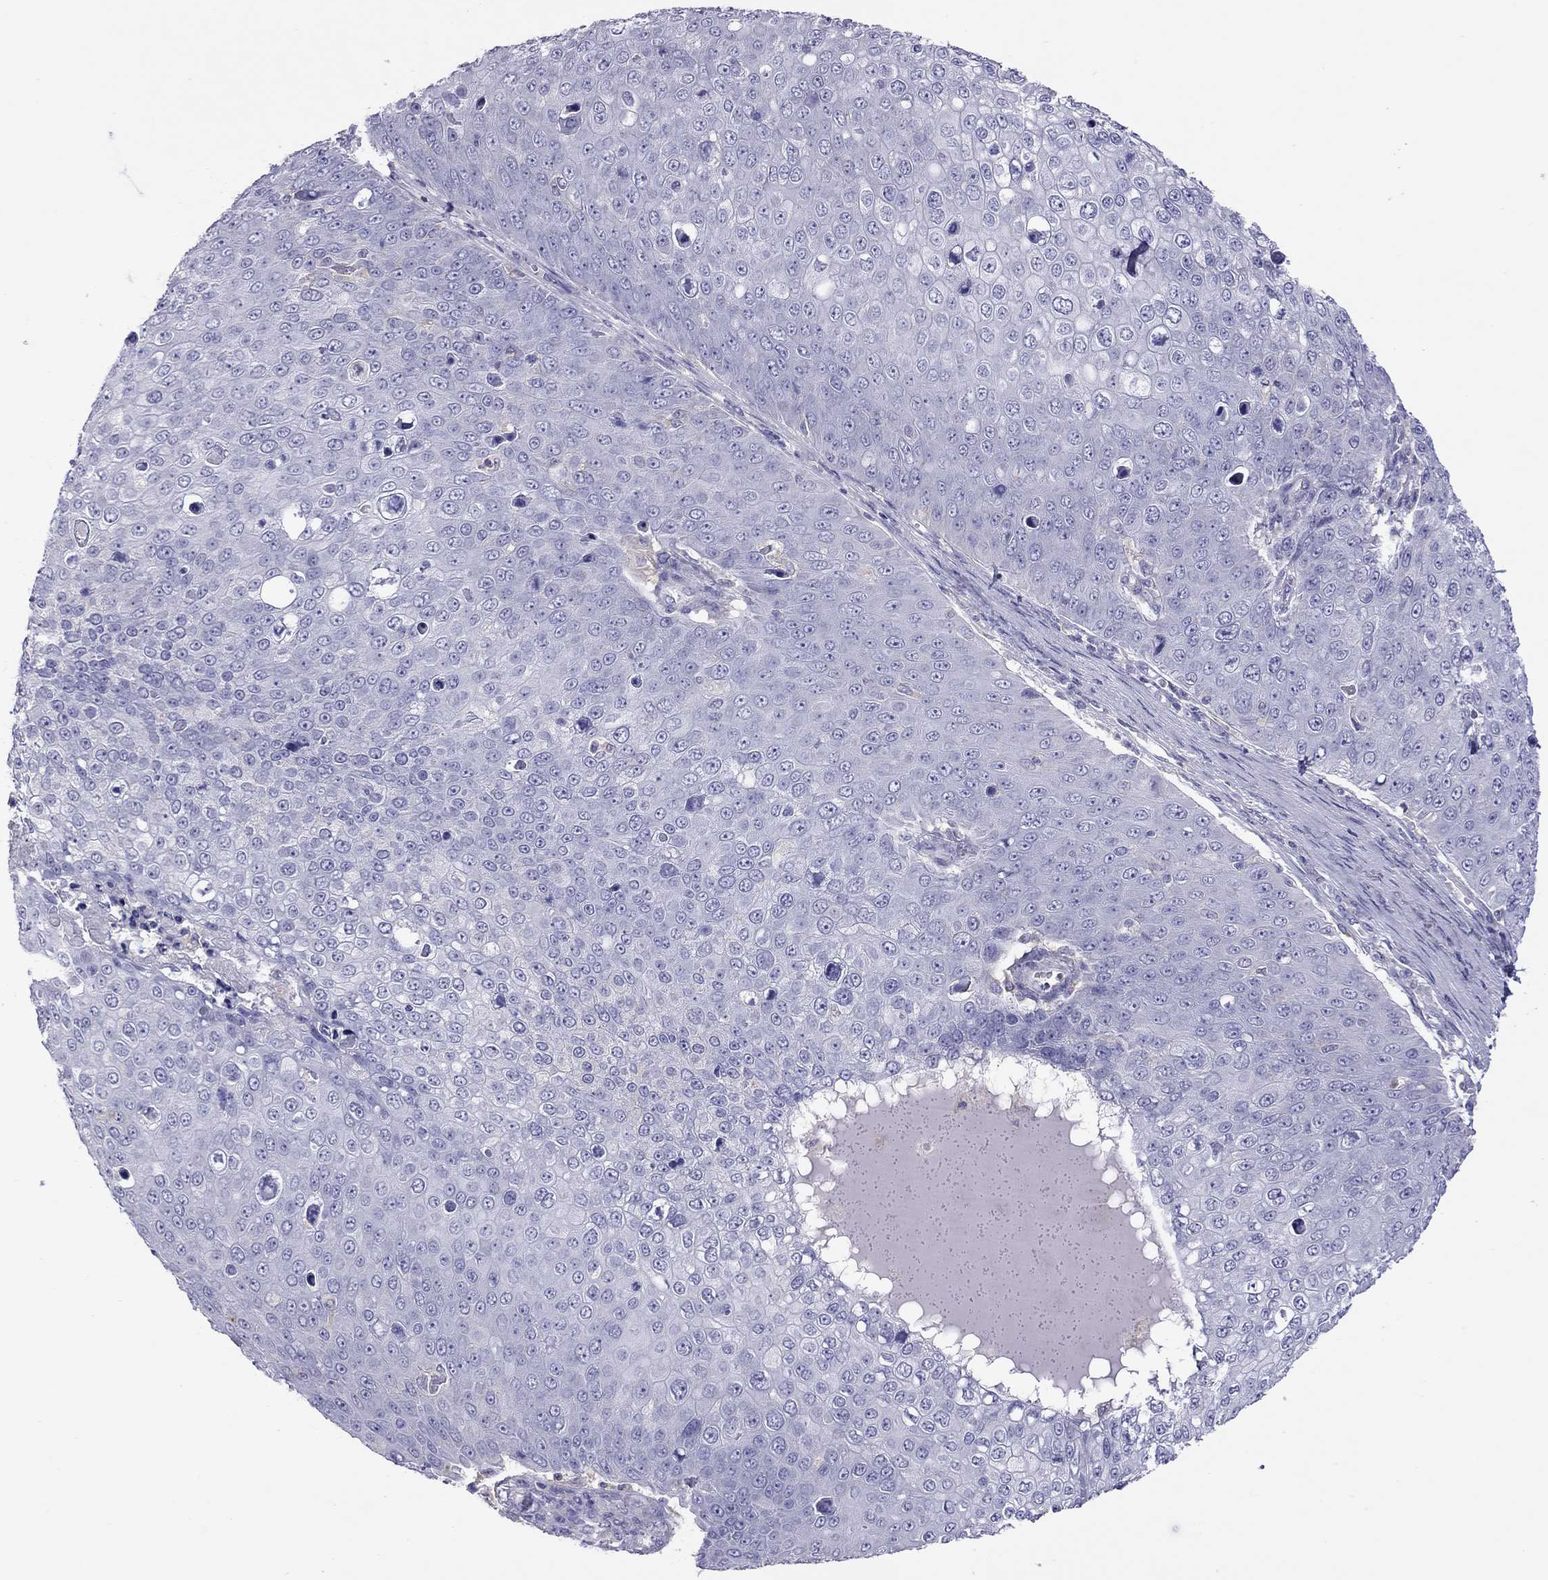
{"staining": {"intensity": "negative", "quantity": "none", "location": "none"}, "tissue": "skin cancer", "cell_type": "Tumor cells", "image_type": "cancer", "snomed": [{"axis": "morphology", "description": "Squamous cell carcinoma, NOS"}, {"axis": "topography", "description": "Skin"}], "caption": "A high-resolution photomicrograph shows IHC staining of skin cancer, which demonstrates no significant expression in tumor cells.", "gene": "ALOX15B", "patient": {"sex": "male", "age": 71}}